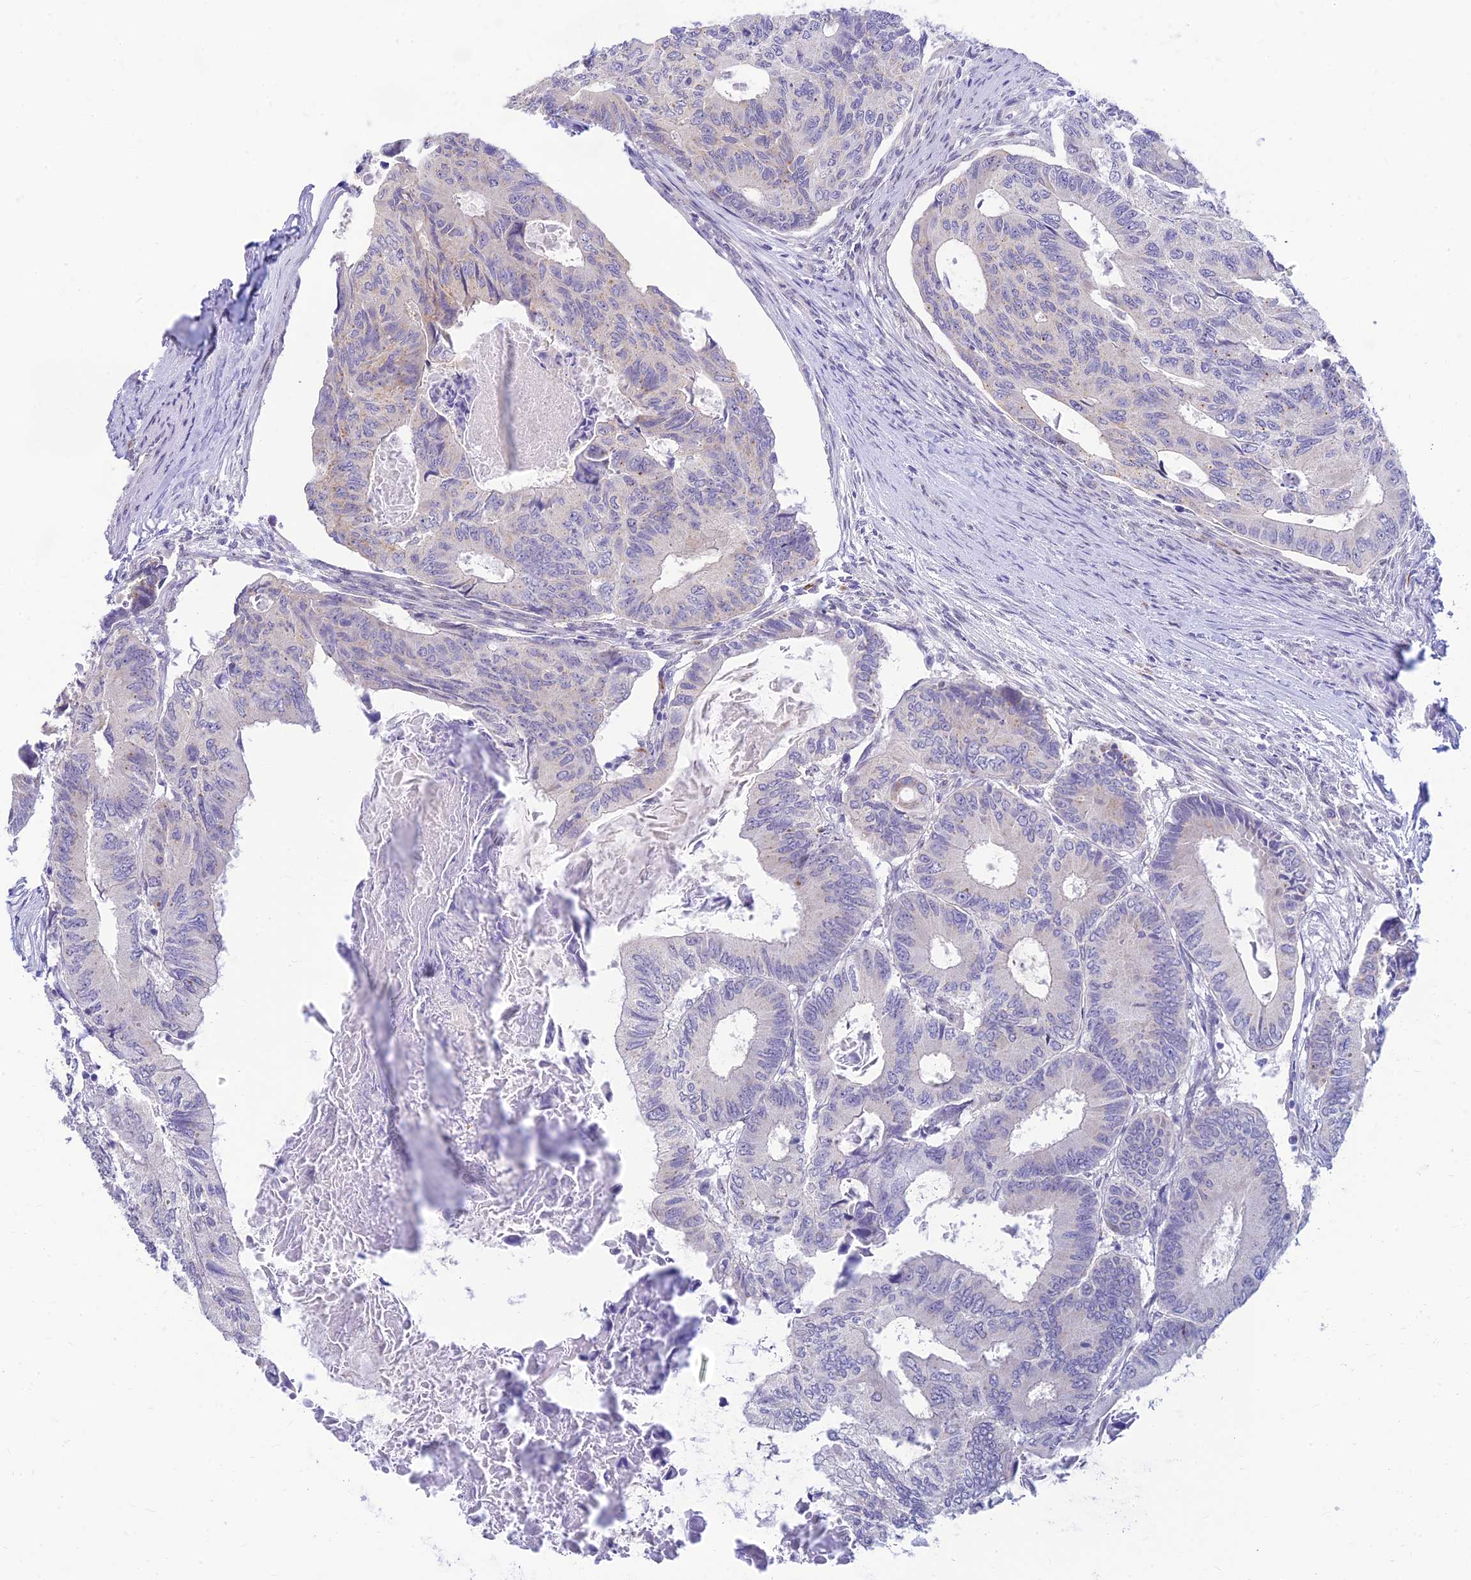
{"staining": {"intensity": "weak", "quantity": "<25%", "location": "cytoplasmic/membranous"}, "tissue": "colorectal cancer", "cell_type": "Tumor cells", "image_type": "cancer", "snomed": [{"axis": "morphology", "description": "Adenocarcinoma, NOS"}, {"axis": "topography", "description": "Colon"}], "caption": "Immunohistochemical staining of human adenocarcinoma (colorectal) exhibits no significant positivity in tumor cells.", "gene": "INKA1", "patient": {"sex": "male", "age": 85}}